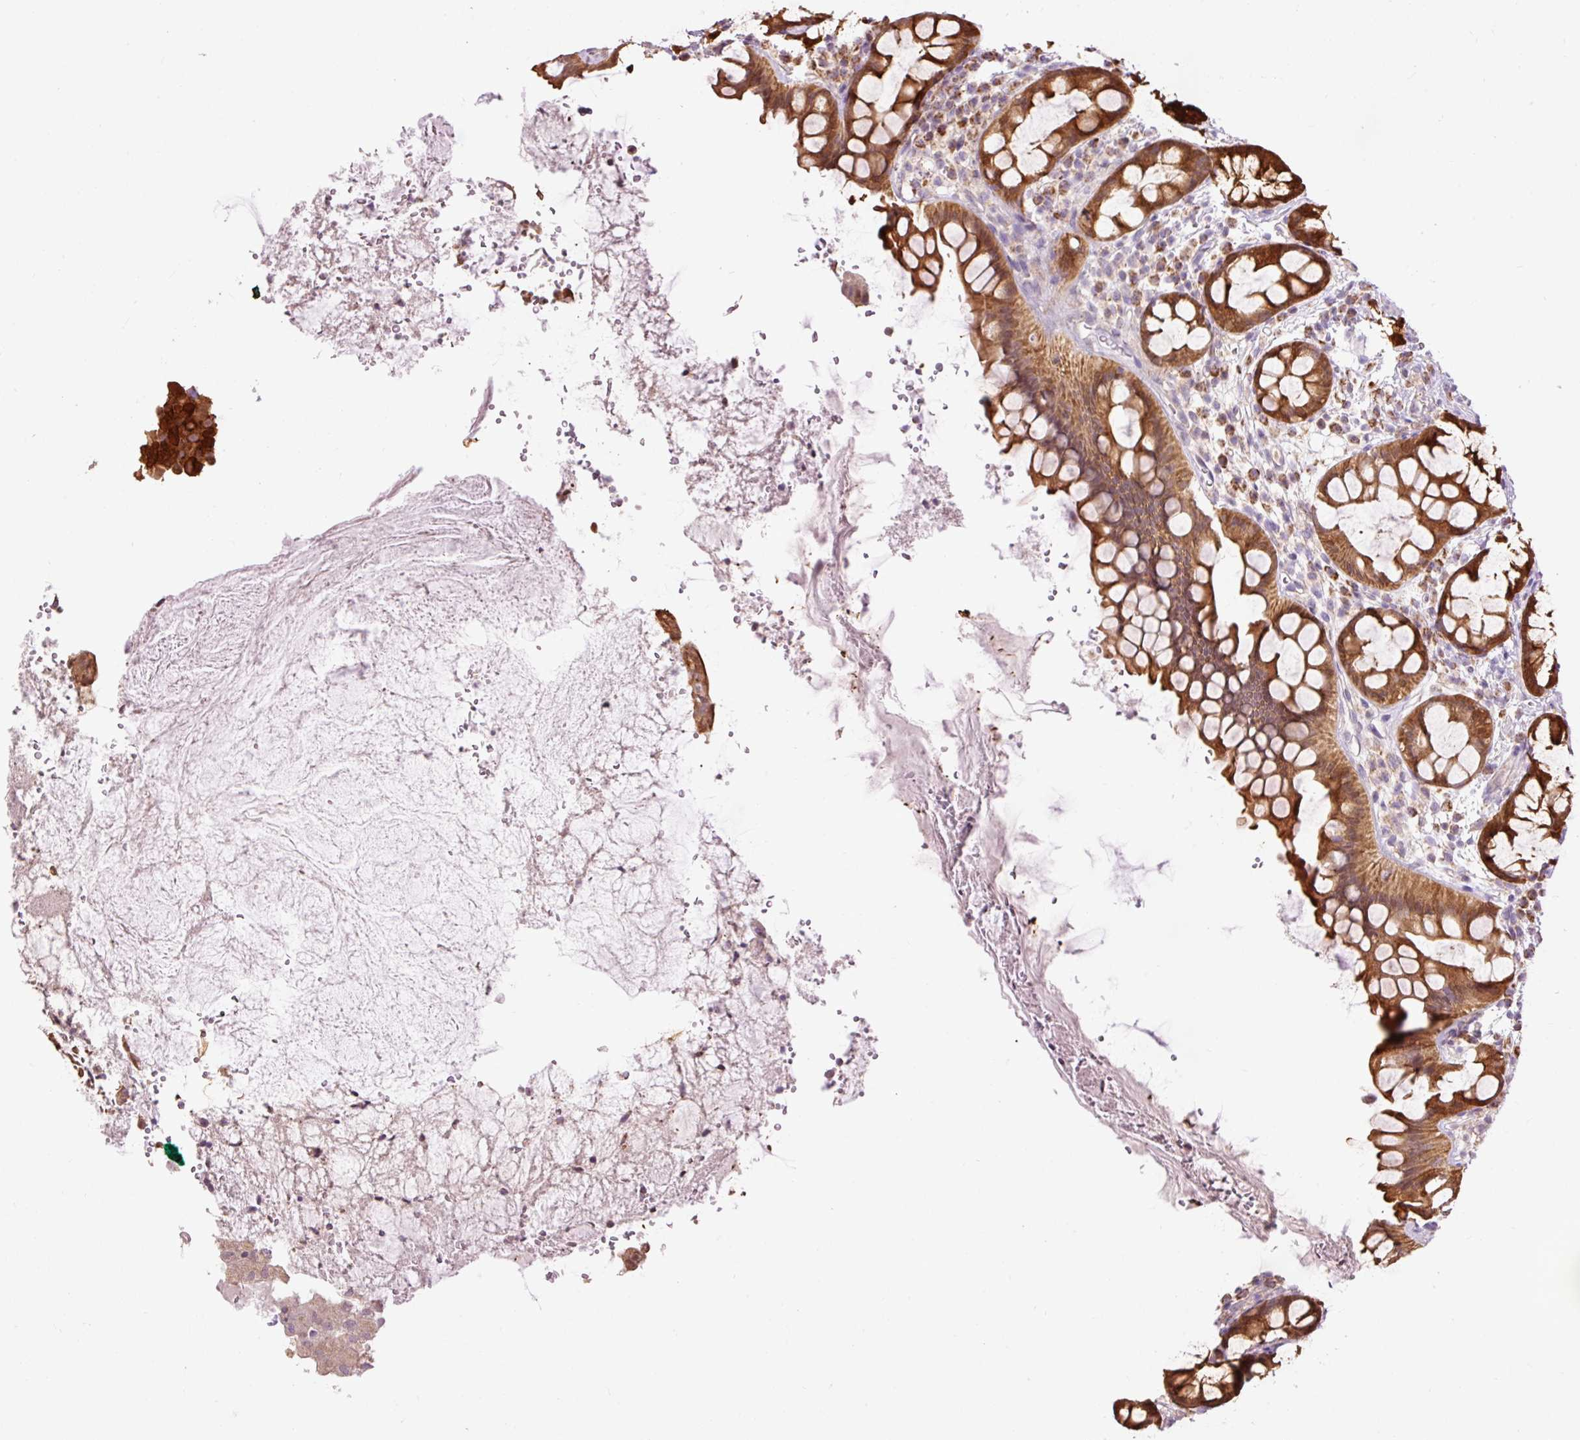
{"staining": {"intensity": "strong", "quantity": ">75%", "location": "cytoplasmic/membranous"}, "tissue": "rectum", "cell_type": "Glandular cells", "image_type": "normal", "snomed": [{"axis": "morphology", "description": "Normal tissue, NOS"}, {"axis": "topography", "description": "Rectum"}, {"axis": "topography", "description": "Peripheral nerve tissue"}], "caption": "A high-resolution histopathology image shows immunohistochemistry staining of unremarkable rectum, which exhibits strong cytoplasmic/membranous staining in approximately >75% of glandular cells. (Brightfield microscopy of DAB IHC at high magnification).", "gene": "PRDX5", "patient": {"sex": "female", "age": 69}}